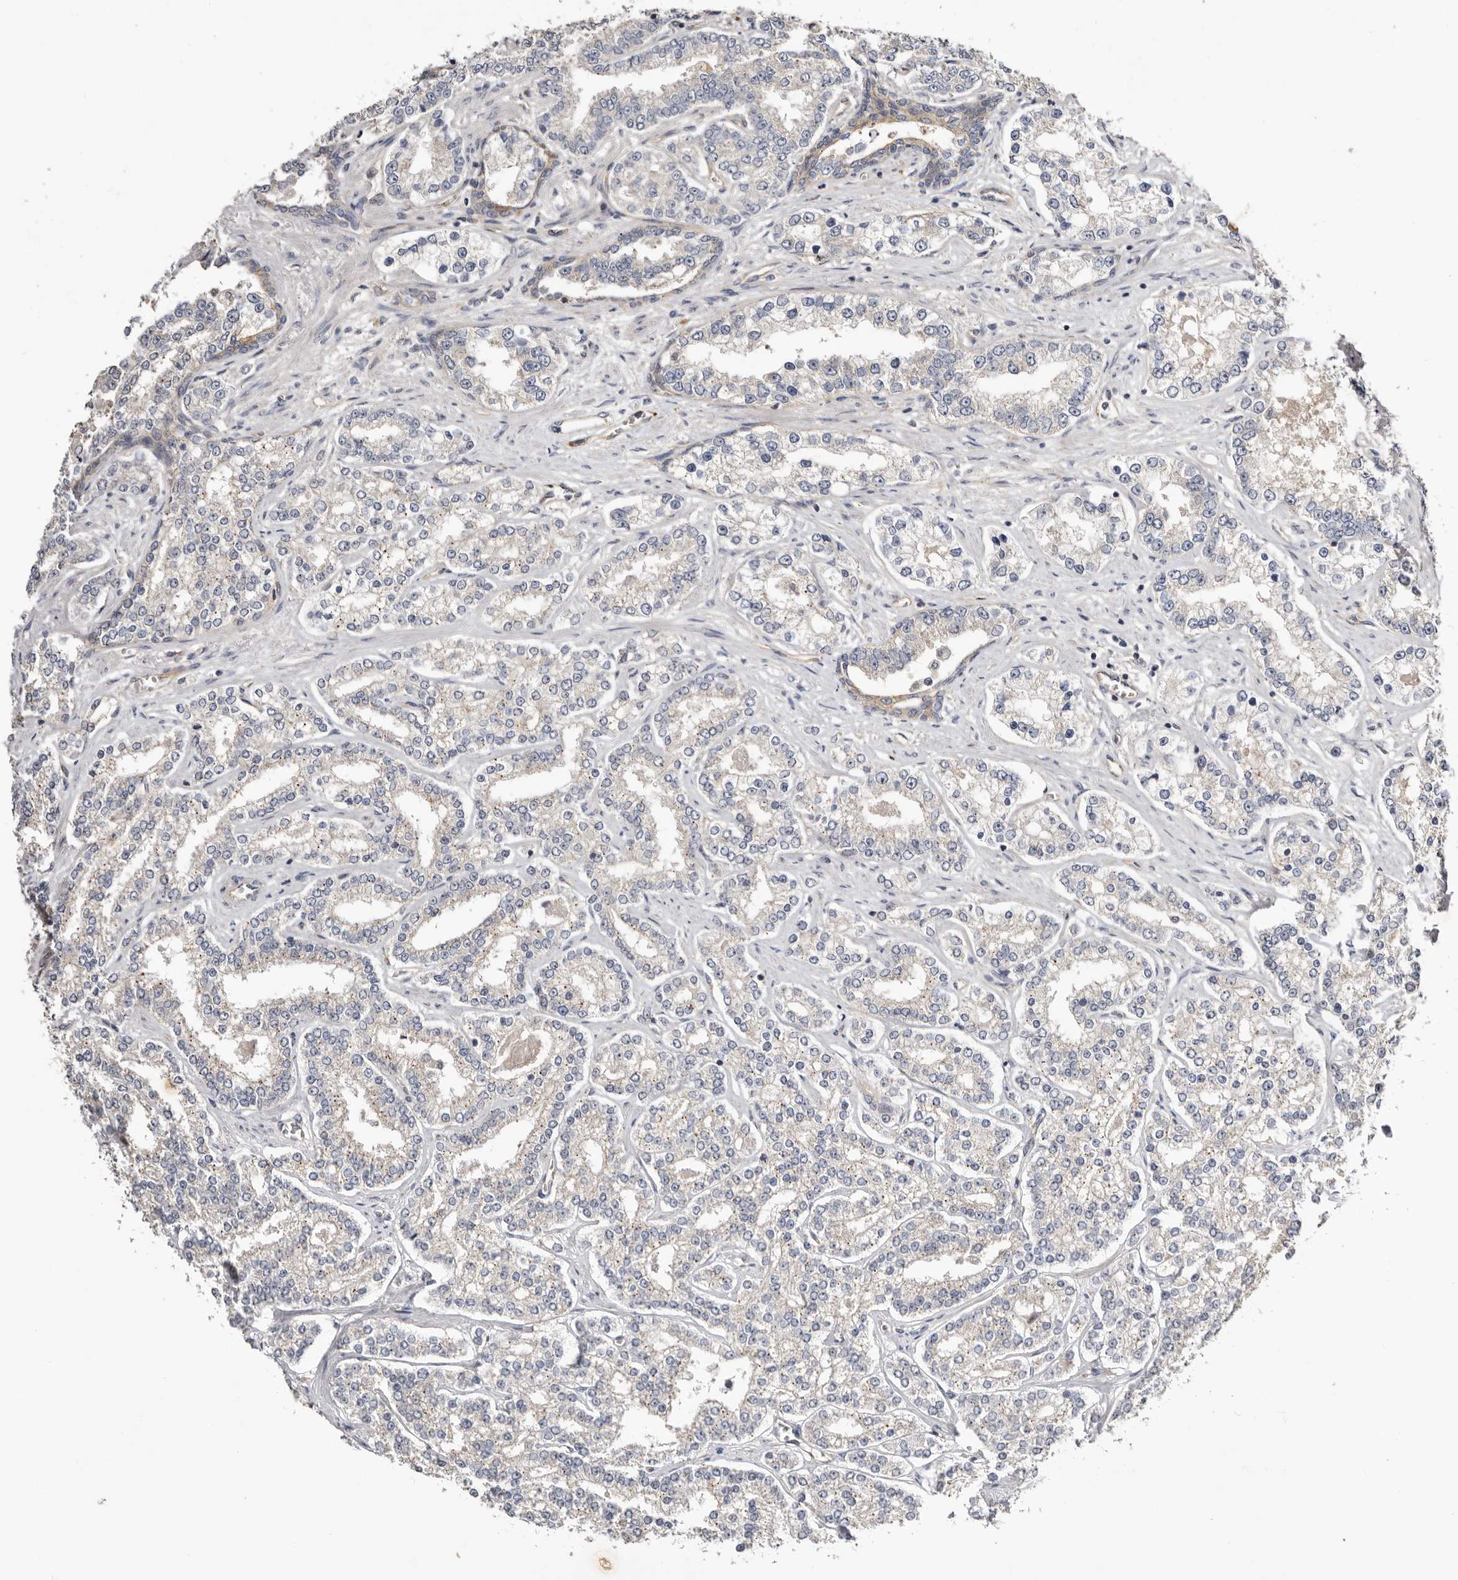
{"staining": {"intensity": "negative", "quantity": "none", "location": "none"}, "tissue": "prostate cancer", "cell_type": "Tumor cells", "image_type": "cancer", "snomed": [{"axis": "morphology", "description": "Normal tissue, NOS"}, {"axis": "morphology", "description": "Adenocarcinoma, High grade"}, {"axis": "topography", "description": "Prostate"}], "caption": "The micrograph exhibits no staining of tumor cells in prostate cancer (high-grade adenocarcinoma).", "gene": "PANK4", "patient": {"sex": "male", "age": 83}}